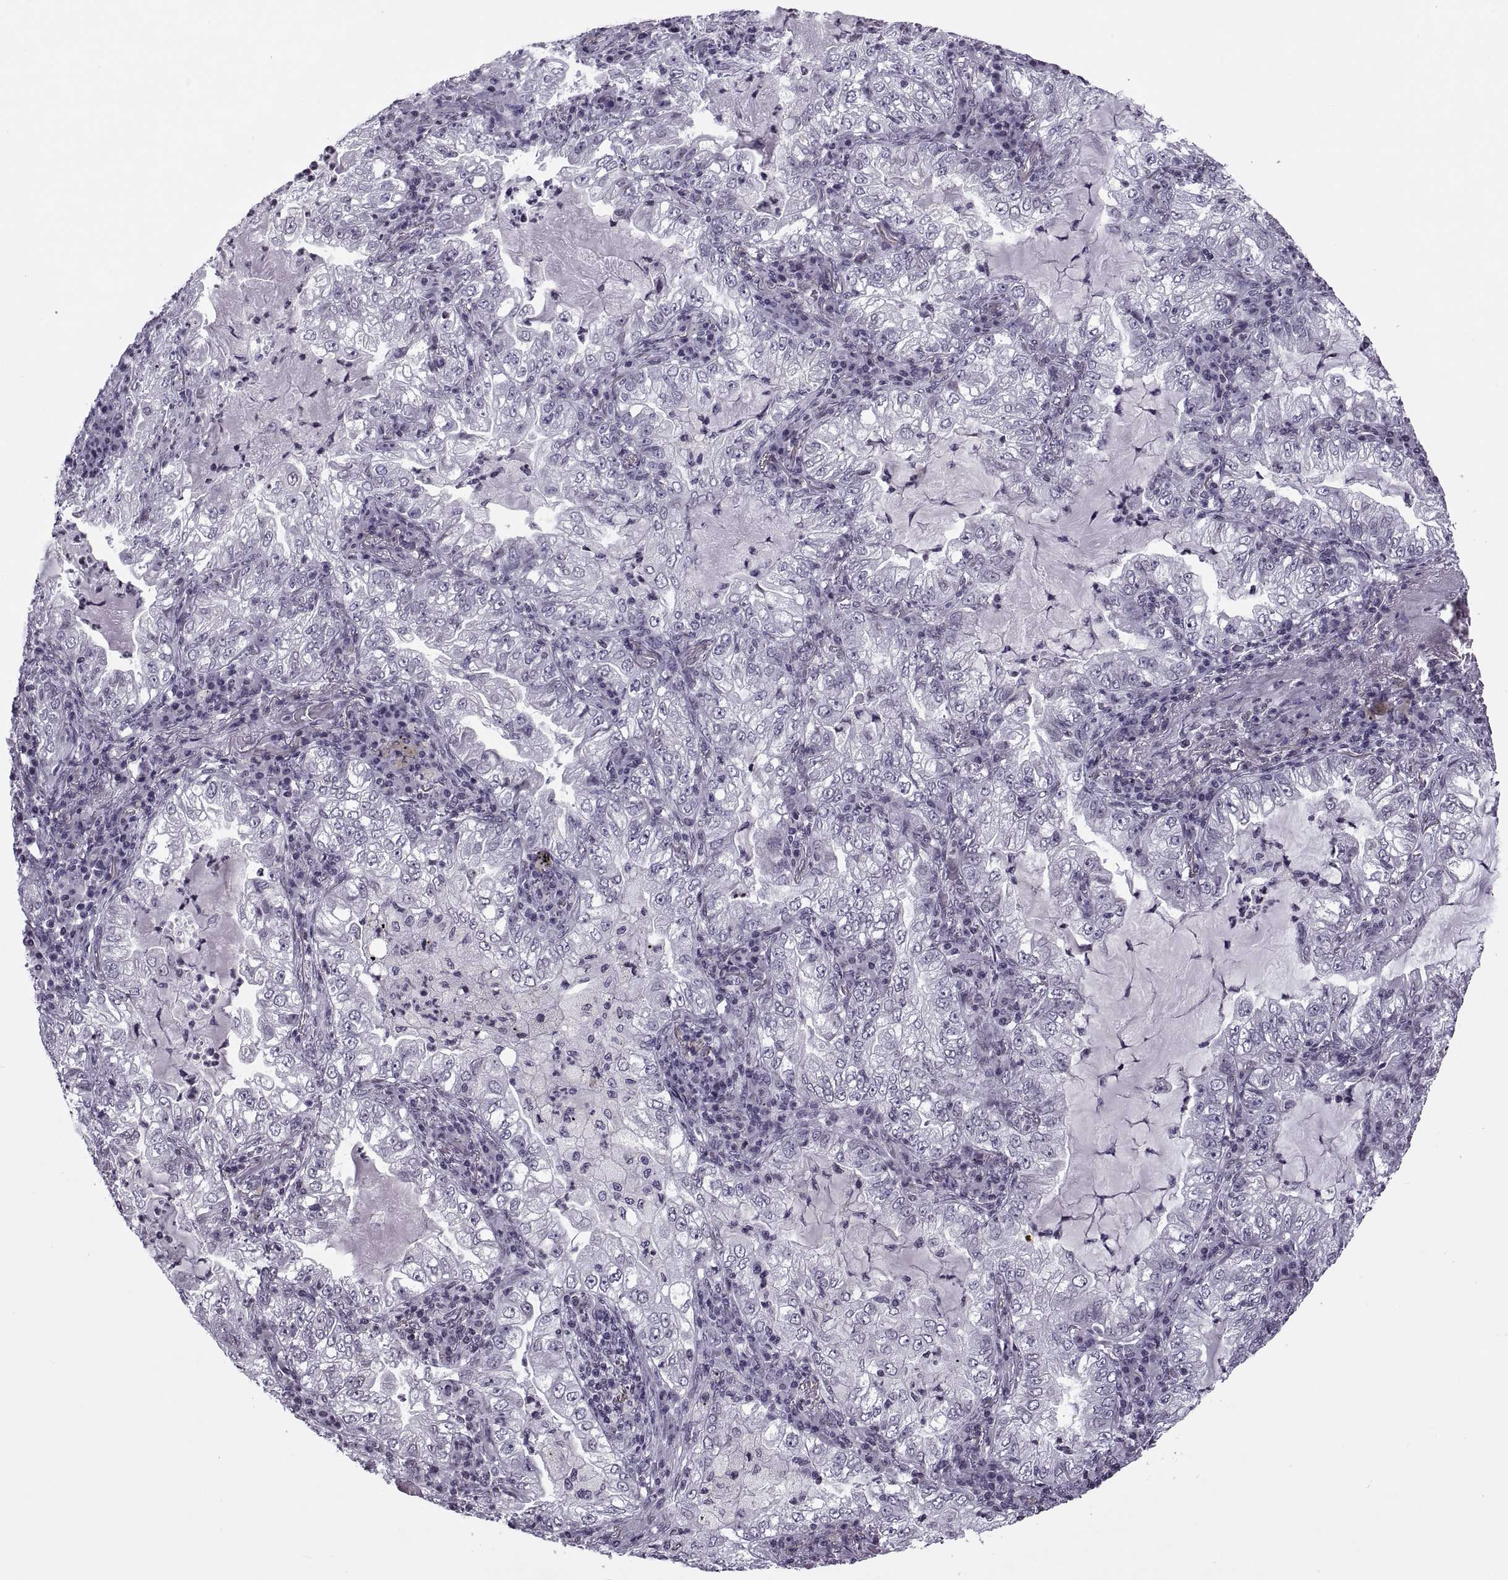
{"staining": {"intensity": "negative", "quantity": "none", "location": "none"}, "tissue": "lung cancer", "cell_type": "Tumor cells", "image_type": "cancer", "snomed": [{"axis": "morphology", "description": "Adenocarcinoma, NOS"}, {"axis": "topography", "description": "Lung"}], "caption": "A histopathology image of human lung cancer is negative for staining in tumor cells.", "gene": "H1-8", "patient": {"sex": "female", "age": 73}}